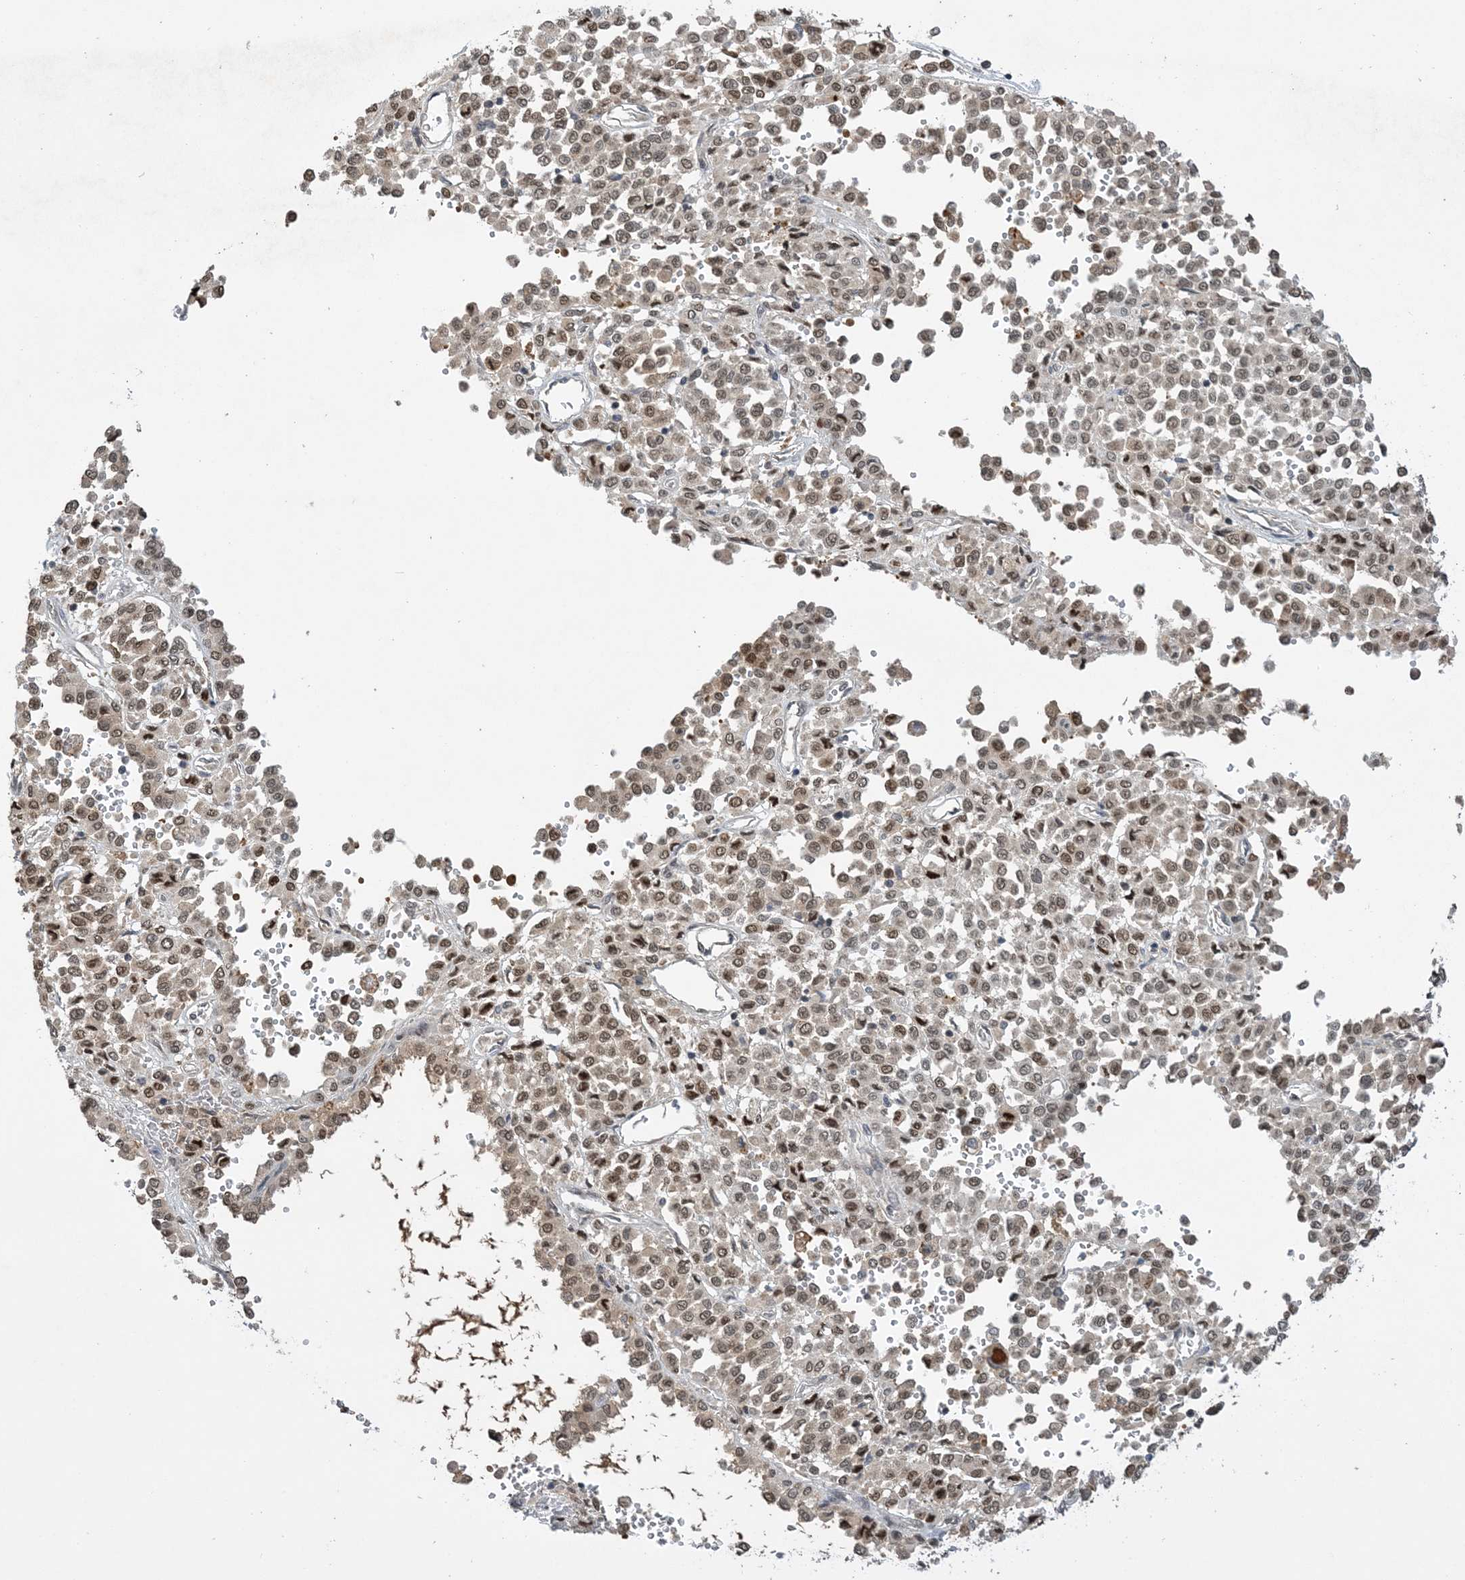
{"staining": {"intensity": "moderate", "quantity": ">75%", "location": "nuclear"}, "tissue": "melanoma", "cell_type": "Tumor cells", "image_type": "cancer", "snomed": [{"axis": "morphology", "description": "Malignant melanoma, Metastatic site"}, {"axis": "topography", "description": "Pancreas"}], "caption": "Protein analysis of melanoma tissue displays moderate nuclear staining in approximately >75% of tumor cells.", "gene": "ACYP2", "patient": {"sex": "female", "age": 30}}